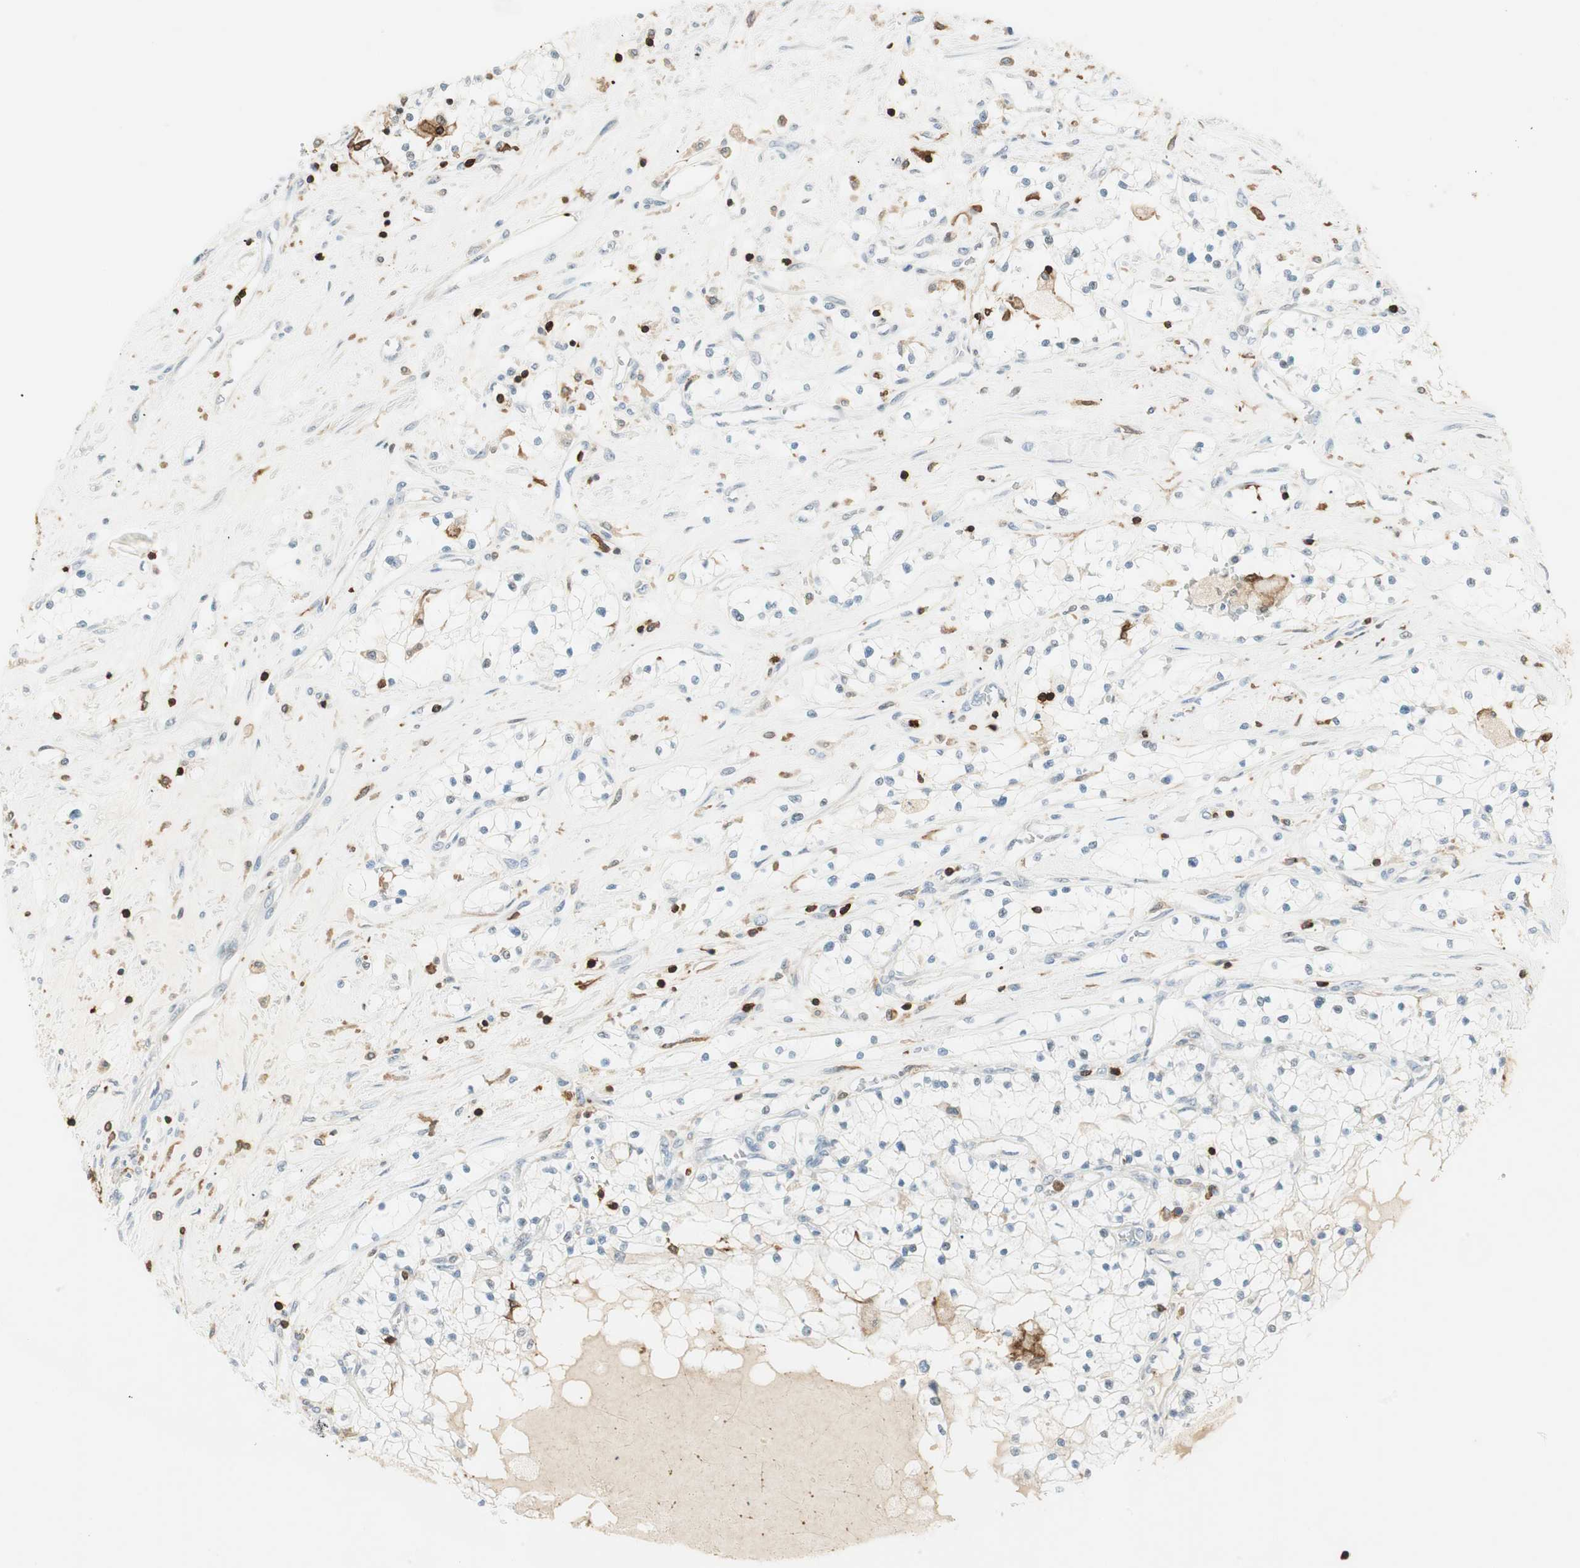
{"staining": {"intensity": "strong", "quantity": "<25%", "location": "cytoplasmic/membranous"}, "tissue": "renal cancer", "cell_type": "Tumor cells", "image_type": "cancer", "snomed": [{"axis": "morphology", "description": "Adenocarcinoma, NOS"}, {"axis": "topography", "description": "Kidney"}], "caption": "Immunohistochemistry (IHC) (DAB (3,3'-diaminobenzidine)) staining of human adenocarcinoma (renal) demonstrates strong cytoplasmic/membranous protein expression in about <25% of tumor cells.", "gene": "HPGD", "patient": {"sex": "male", "age": 68}}